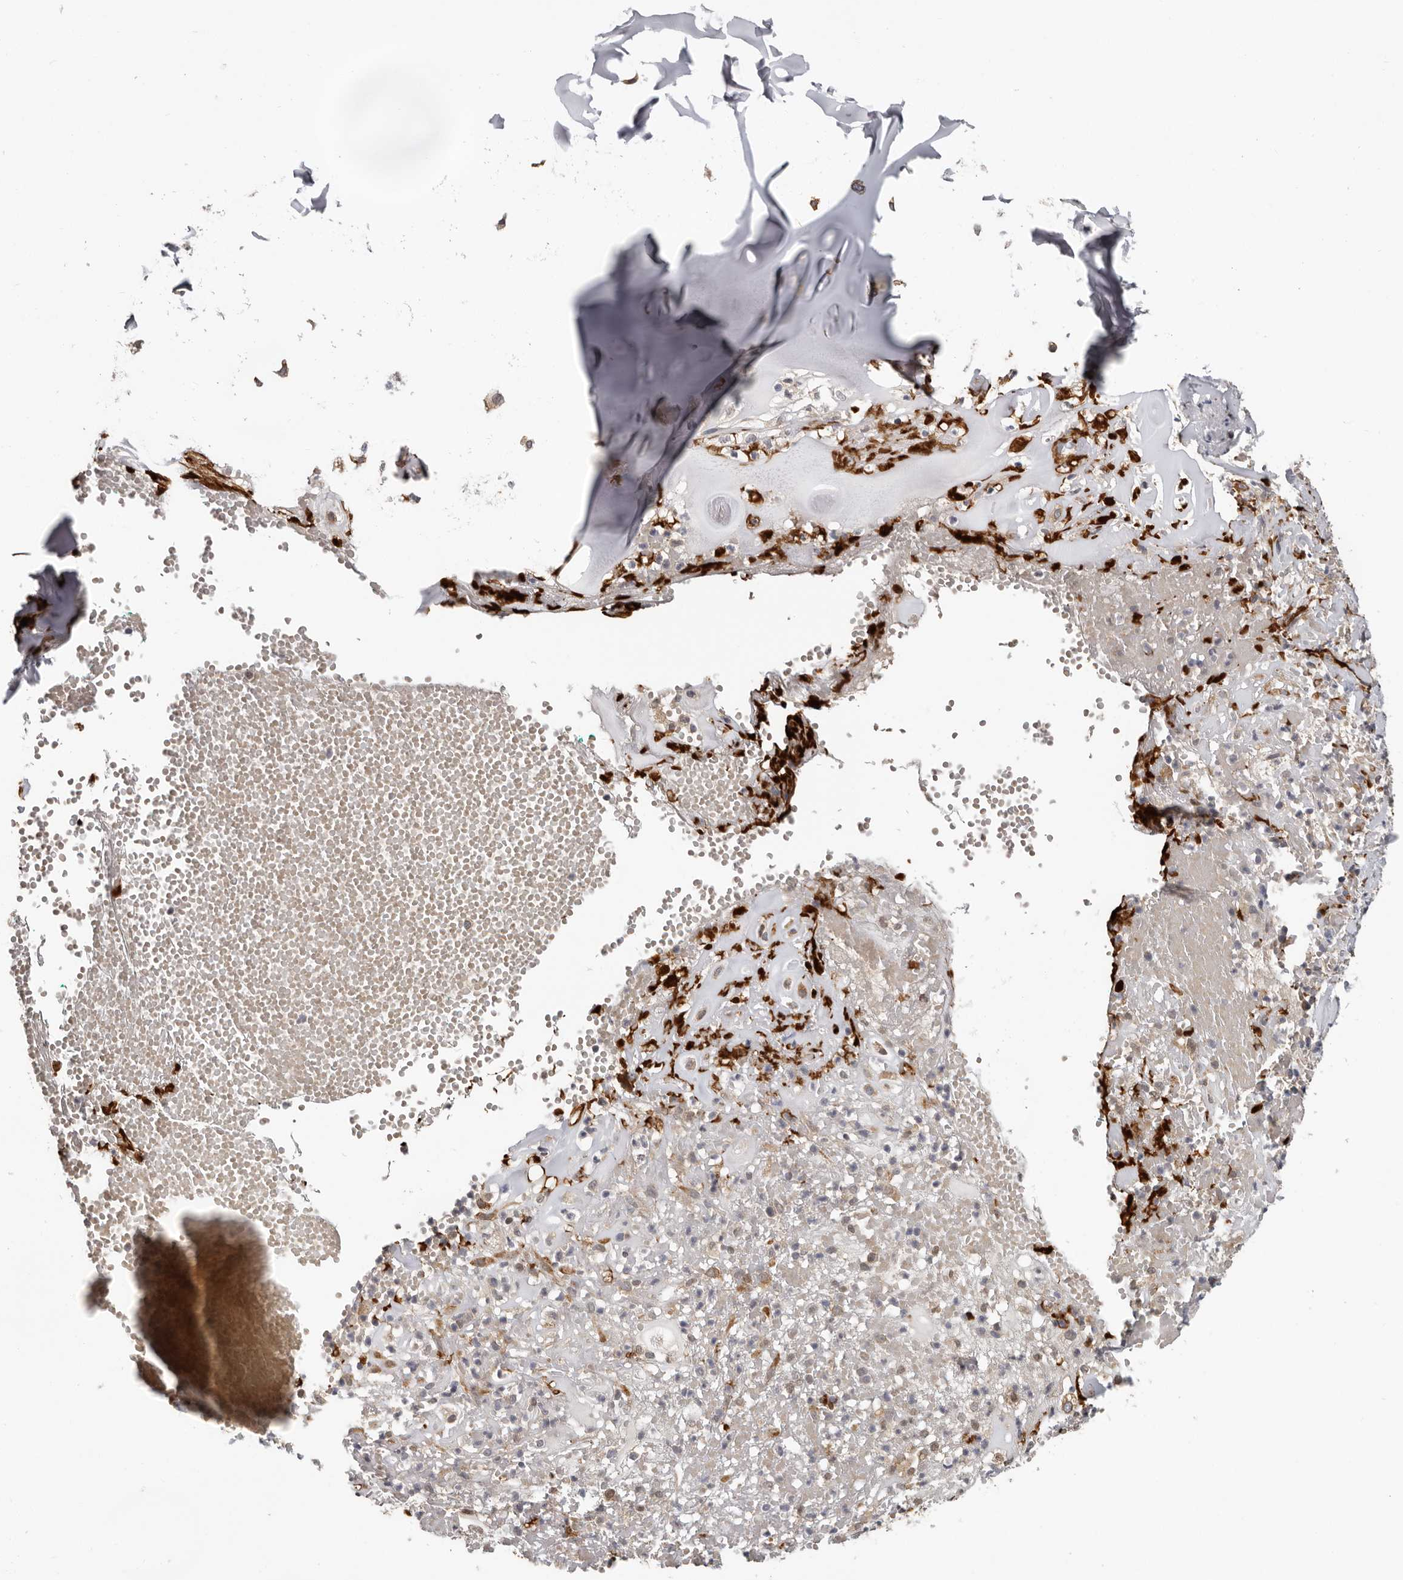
{"staining": {"intensity": "weak", "quantity": "<25%", "location": "cytoplasmic/membranous"}, "tissue": "adipose tissue", "cell_type": "Adipocytes", "image_type": "normal", "snomed": [{"axis": "morphology", "description": "Normal tissue, NOS"}, {"axis": "morphology", "description": "Basal cell carcinoma"}, {"axis": "topography", "description": "Cartilage tissue"}, {"axis": "topography", "description": "Nasopharynx"}, {"axis": "topography", "description": "Oral tissue"}], "caption": "IHC photomicrograph of normal adipose tissue: adipose tissue stained with DAB displays no significant protein expression in adipocytes.", "gene": "MTF1", "patient": {"sex": "female", "age": 77}}